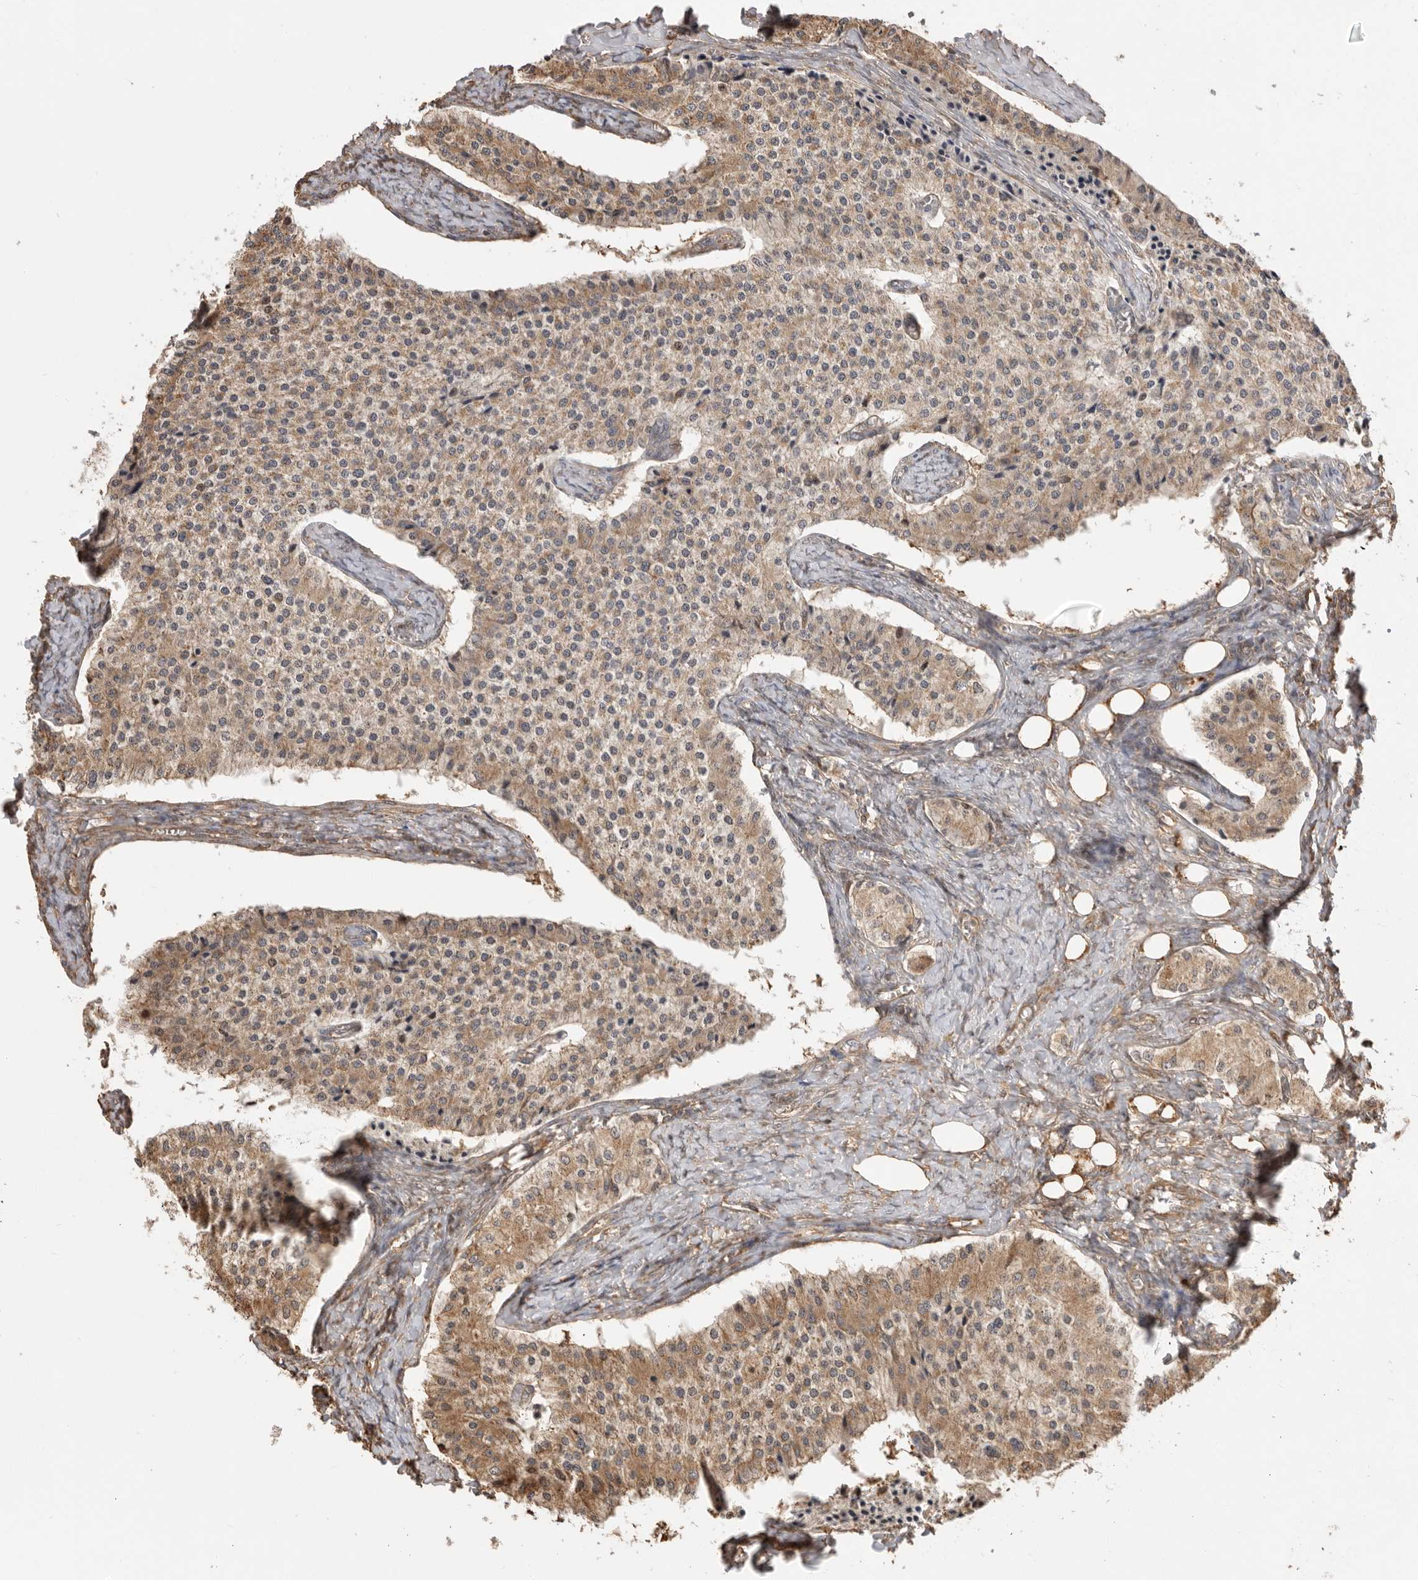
{"staining": {"intensity": "moderate", "quantity": ">75%", "location": "cytoplasmic/membranous"}, "tissue": "carcinoid", "cell_type": "Tumor cells", "image_type": "cancer", "snomed": [{"axis": "morphology", "description": "Carcinoid, malignant, NOS"}, {"axis": "topography", "description": "Colon"}], "caption": "A brown stain shows moderate cytoplasmic/membranous staining of a protein in carcinoid (malignant) tumor cells.", "gene": "DPH7", "patient": {"sex": "female", "age": 52}}